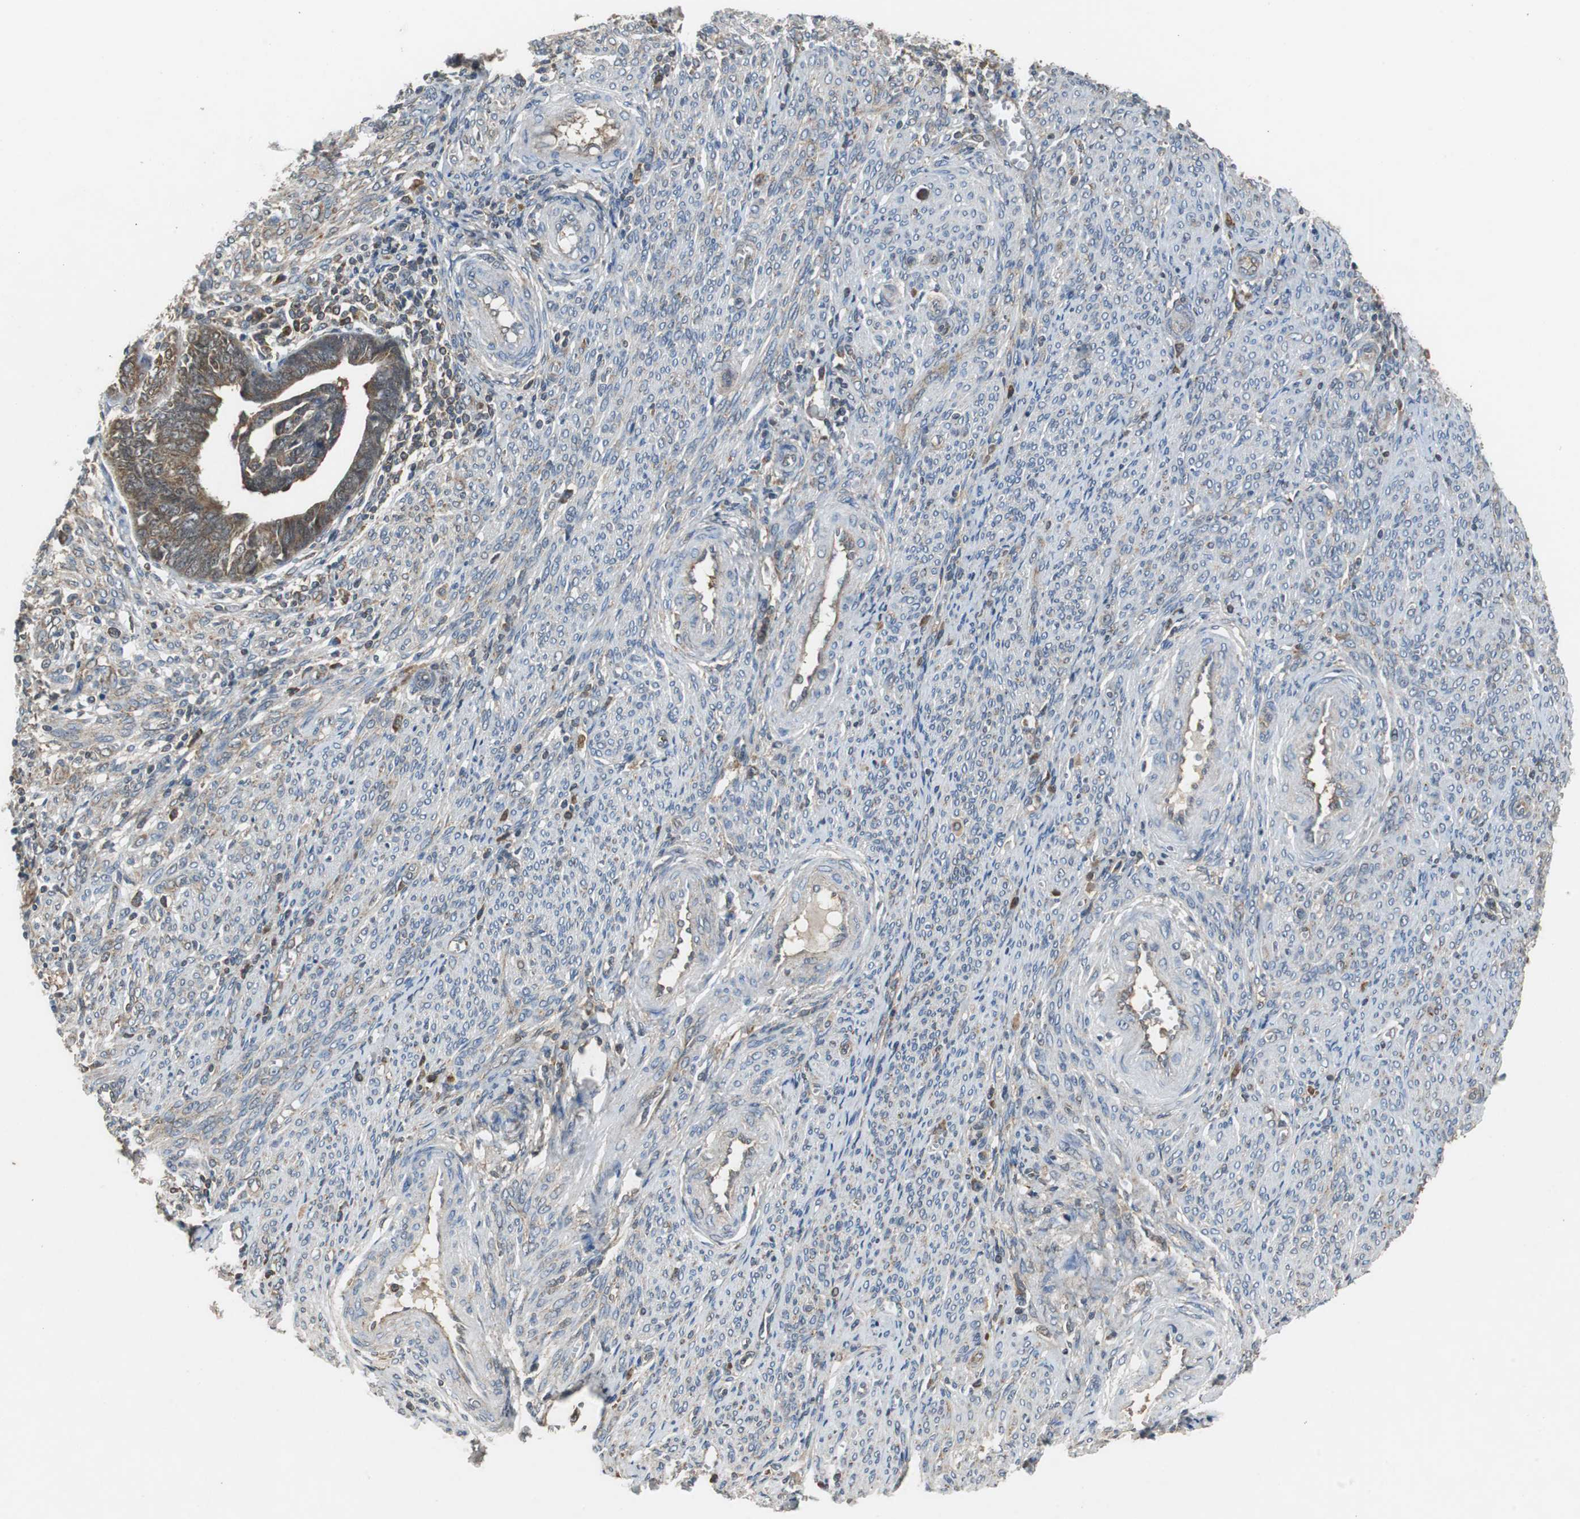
{"staining": {"intensity": "moderate", "quantity": ">75%", "location": "cytoplasmic/membranous"}, "tissue": "endometrial cancer", "cell_type": "Tumor cells", "image_type": "cancer", "snomed": [{"axis": "morphology", "description": "Adenocarcinoma, NOS"}, {"axis": "topography", "description": "Endometrium"}], "caption": "DAB immunohistochemical staining of human adenocarcinoma (endometrial) demonstrates moderate cytoplasmic/membranous protein expression in about >75% of tumor cells.", "gene": "VBP1", "patient": {"sex": "female", "age": 75}}